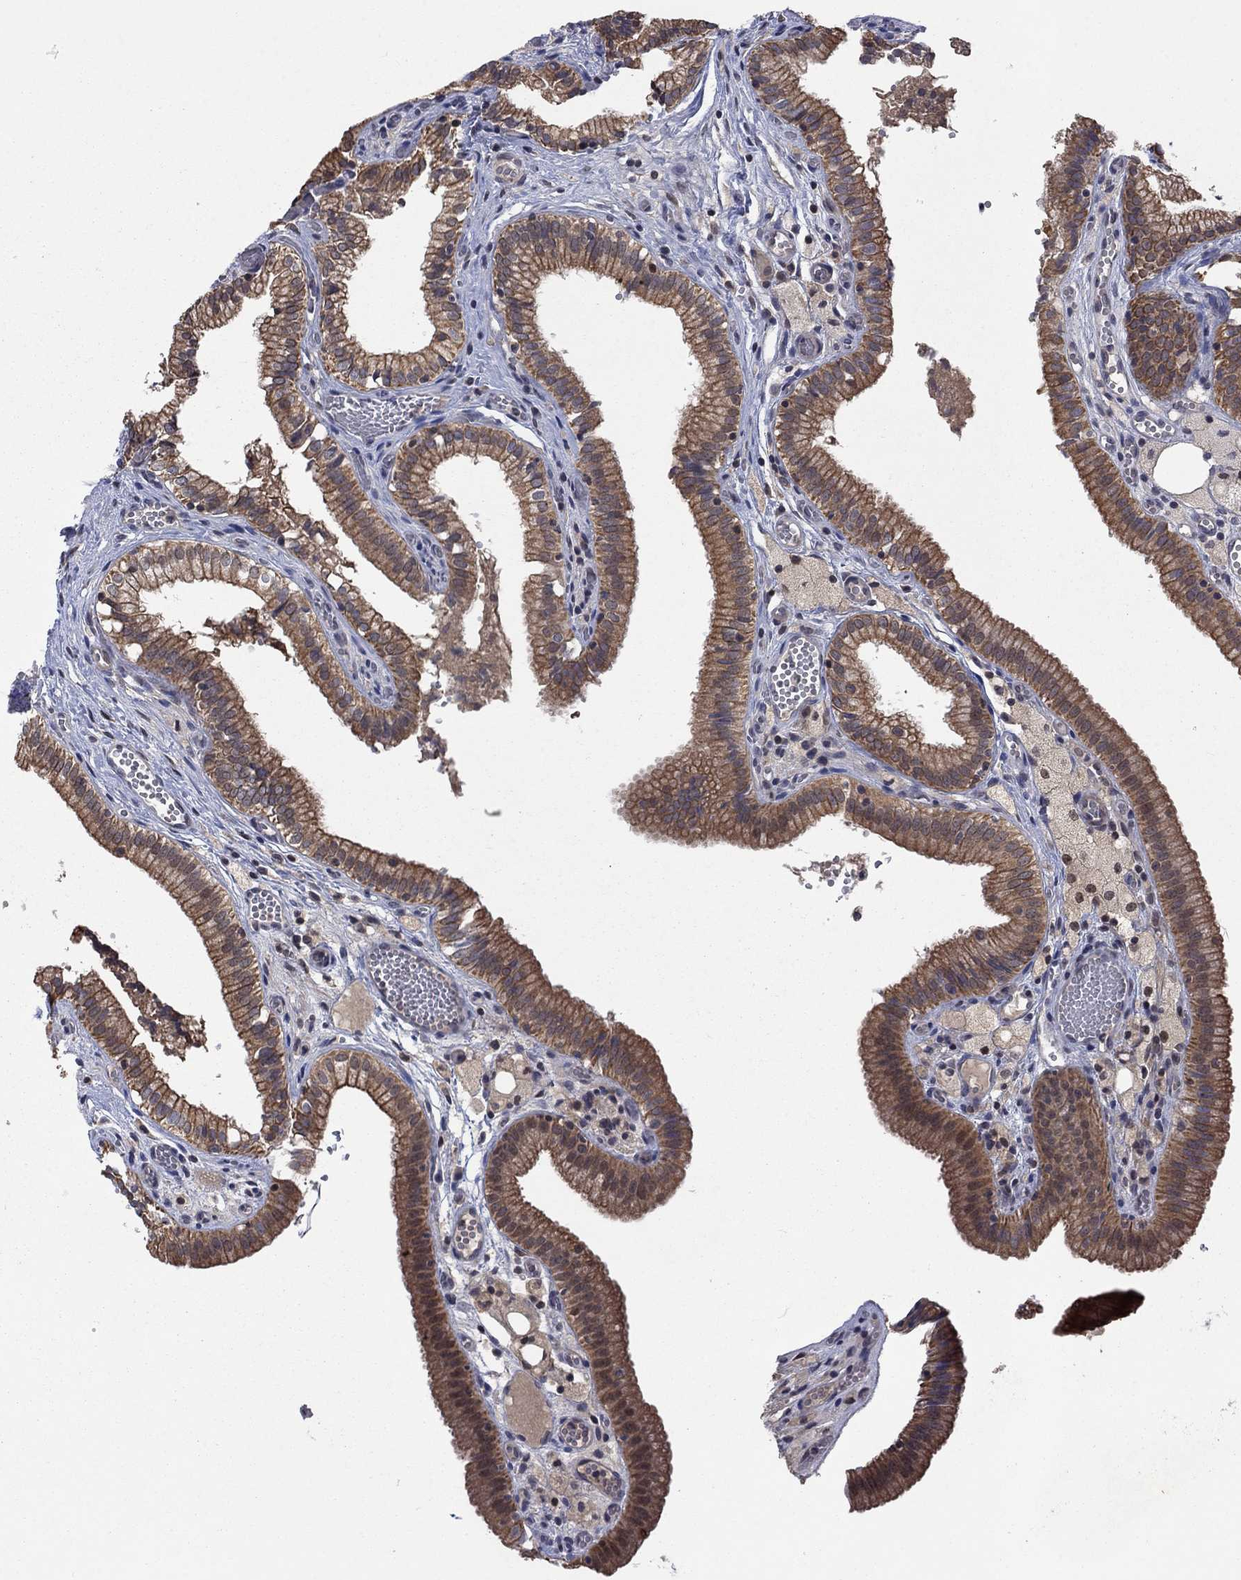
{"staining": {"intensity": "moderate", "quantity": ">75%", "location": "cytoplasmic/membranous"}, "tissue": "gallbladder", "cell_type": "Glandular cells", "image_type": "normal", "snomed": [{"axis": "morphology", "description": "Normal tissue, NOS"}, {"axis": "topography", "description": "Gallbladder"}], "caption": "Brown immunohistochemical staining in unremarkable gallbladder demonstrates moderate cytoplasmic/membranous staining in about >75% of glandular cells. Immunohistochemistry (ihc) stains the protein in brown and the nuclei are stained blue.", "gene": "IAH1", "patient": {"sex": "female", "age": 24}}